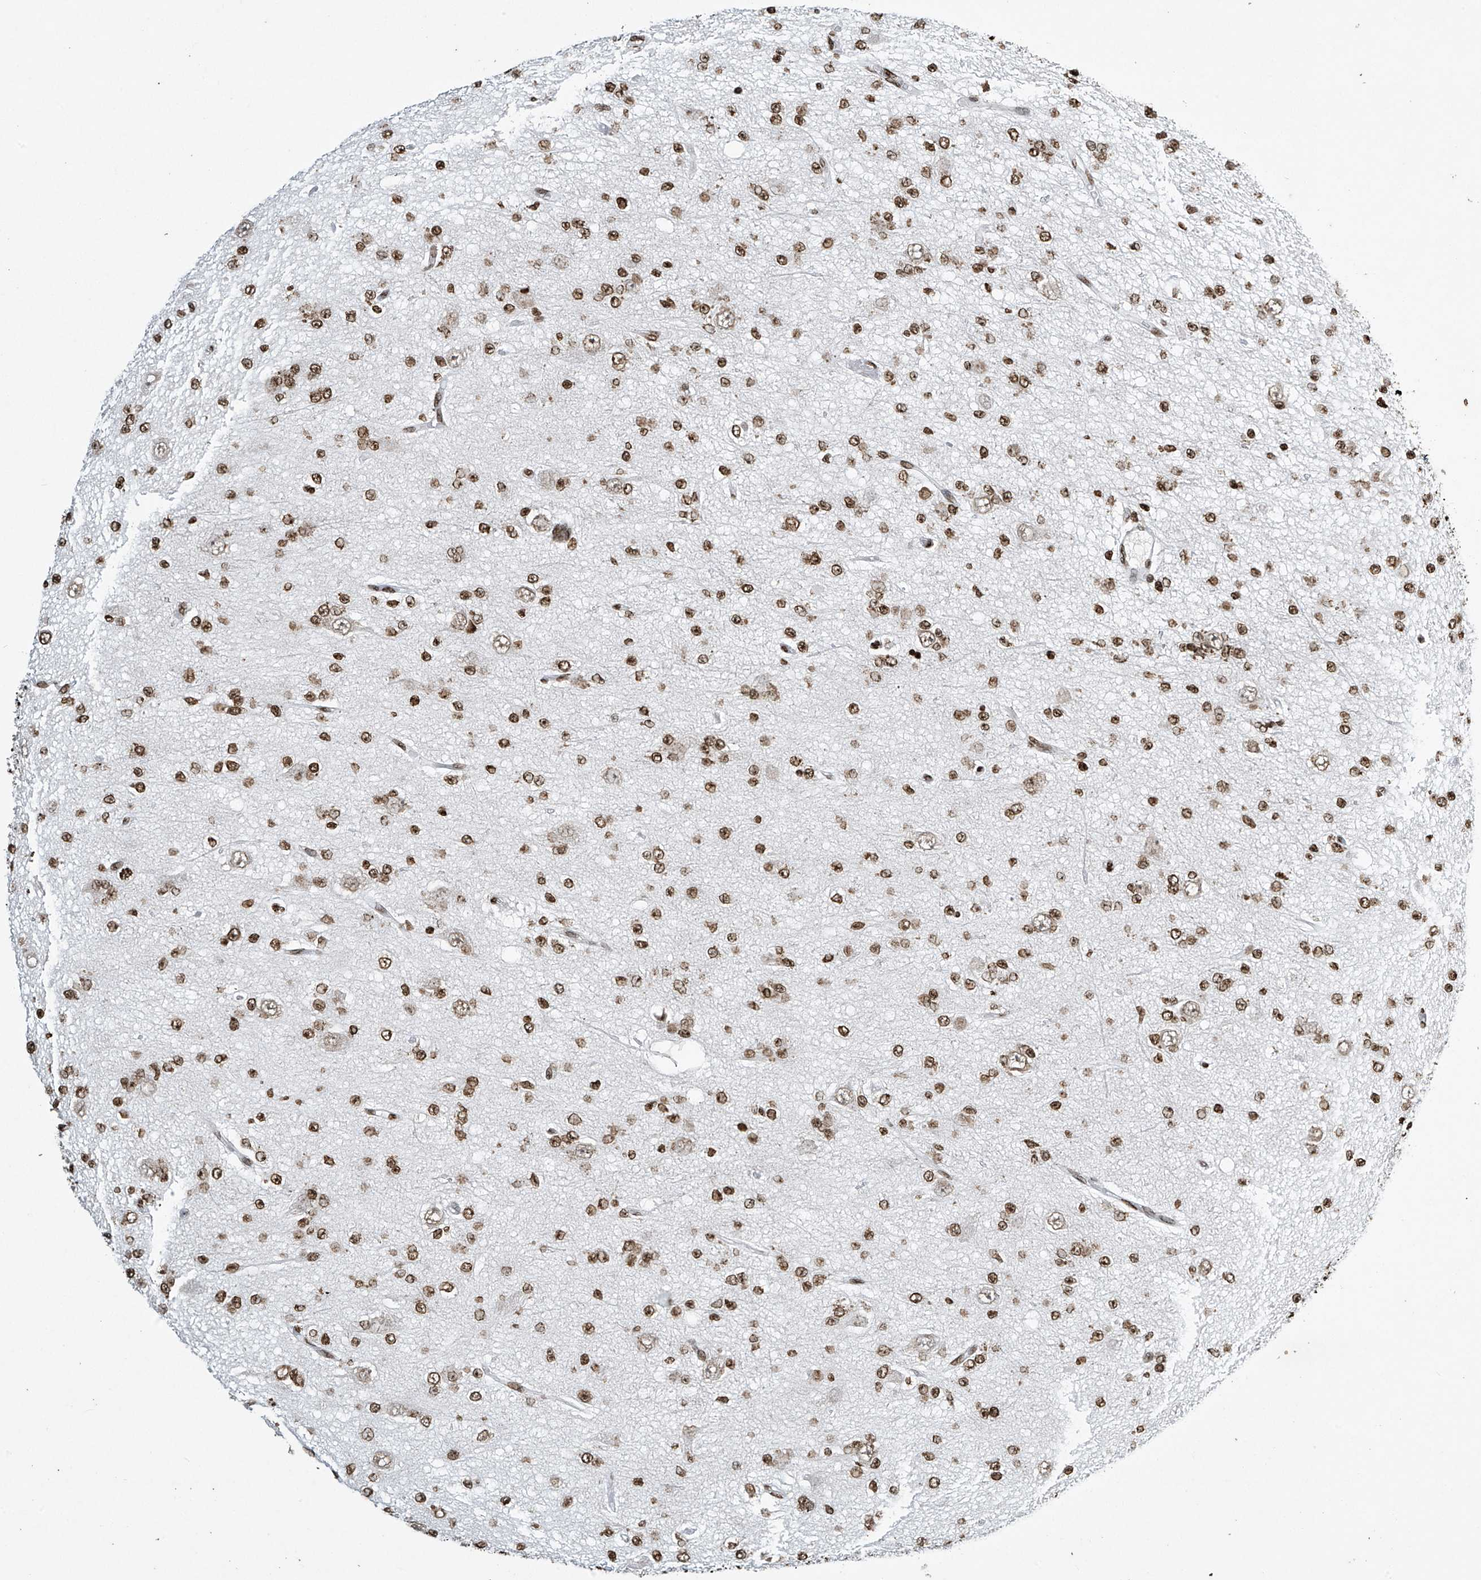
{"staining": {"intensity": "moderate", "quantity": ">75%", "location": "nuclear"}, "tissue": "glioma", "cell_type": "Tumor cells", "image_type": "cancer", "snomed": [{"axis": "morphology", "description": "Glioma, malignant, Low grade"}, {"axis": "topography", "description": "Brain"}], "caption": "A medium amount of moderate nuclear staining is identified in about >75% of tumor cells in malignant glioma (low-grade) tissue.", "gene": "H4C16", "patient": {"sex": "male", "age": 38}}